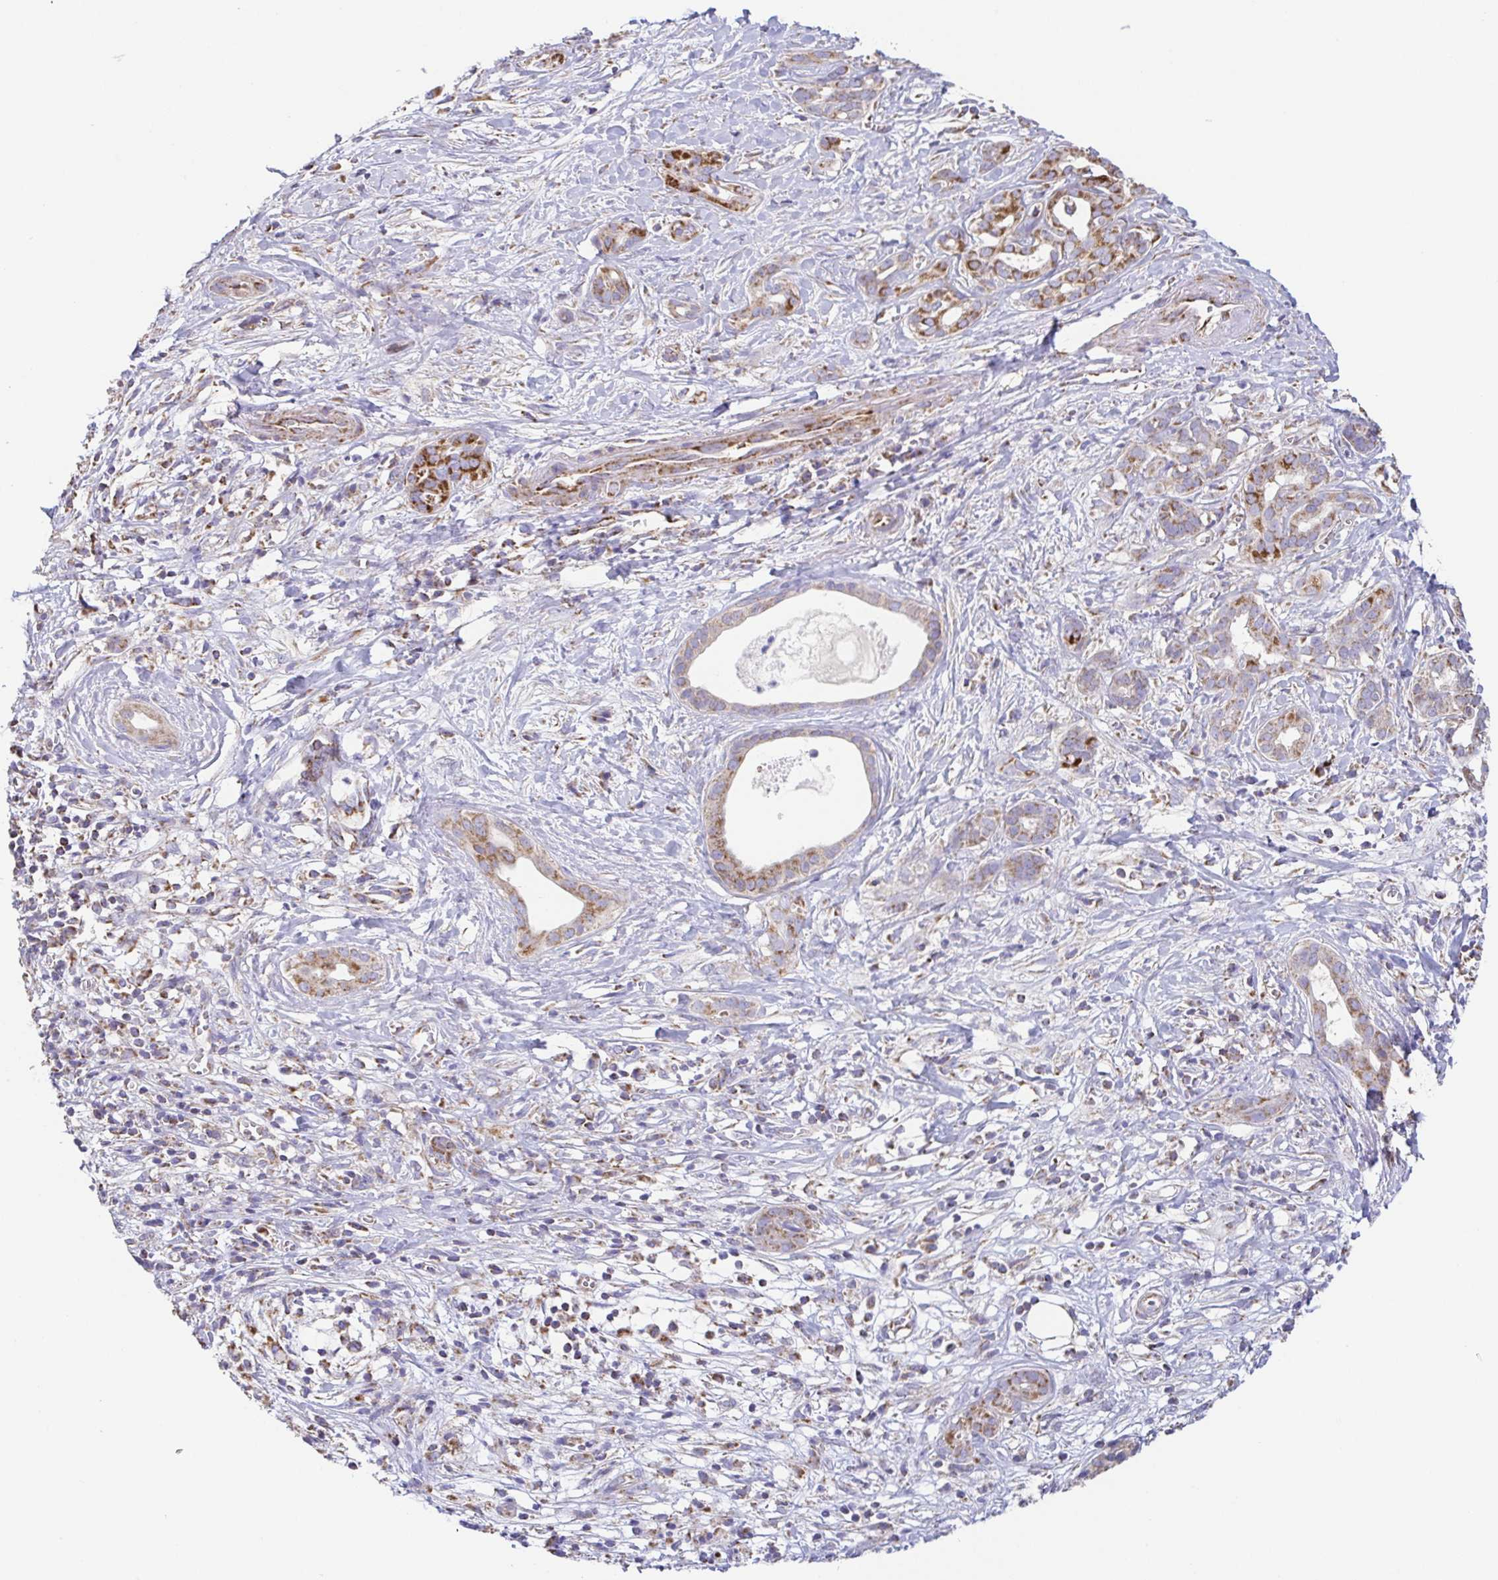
{"staining": {"intensity": "strong", "quantity": "<25%", "location": "cytoplasmic/membranous"}, "tissue": "pancreatic cancer", "cell_type": "Tumor cells", "image_type": "cancer", "snomed": [{"axis": "morphology", "description": "Adenocarcinoma, NOS"}, {"axis": "topography", "description": "Pancreas"}], "caption": "Pancreatic cancer was stained to show a protein in brown. There is medium levels of strong cytoplasmic/membranous positivity in approximately <25% of tumor cells.", "gene": "GINM1", "patient": {"sex": "male", "age": 61}}